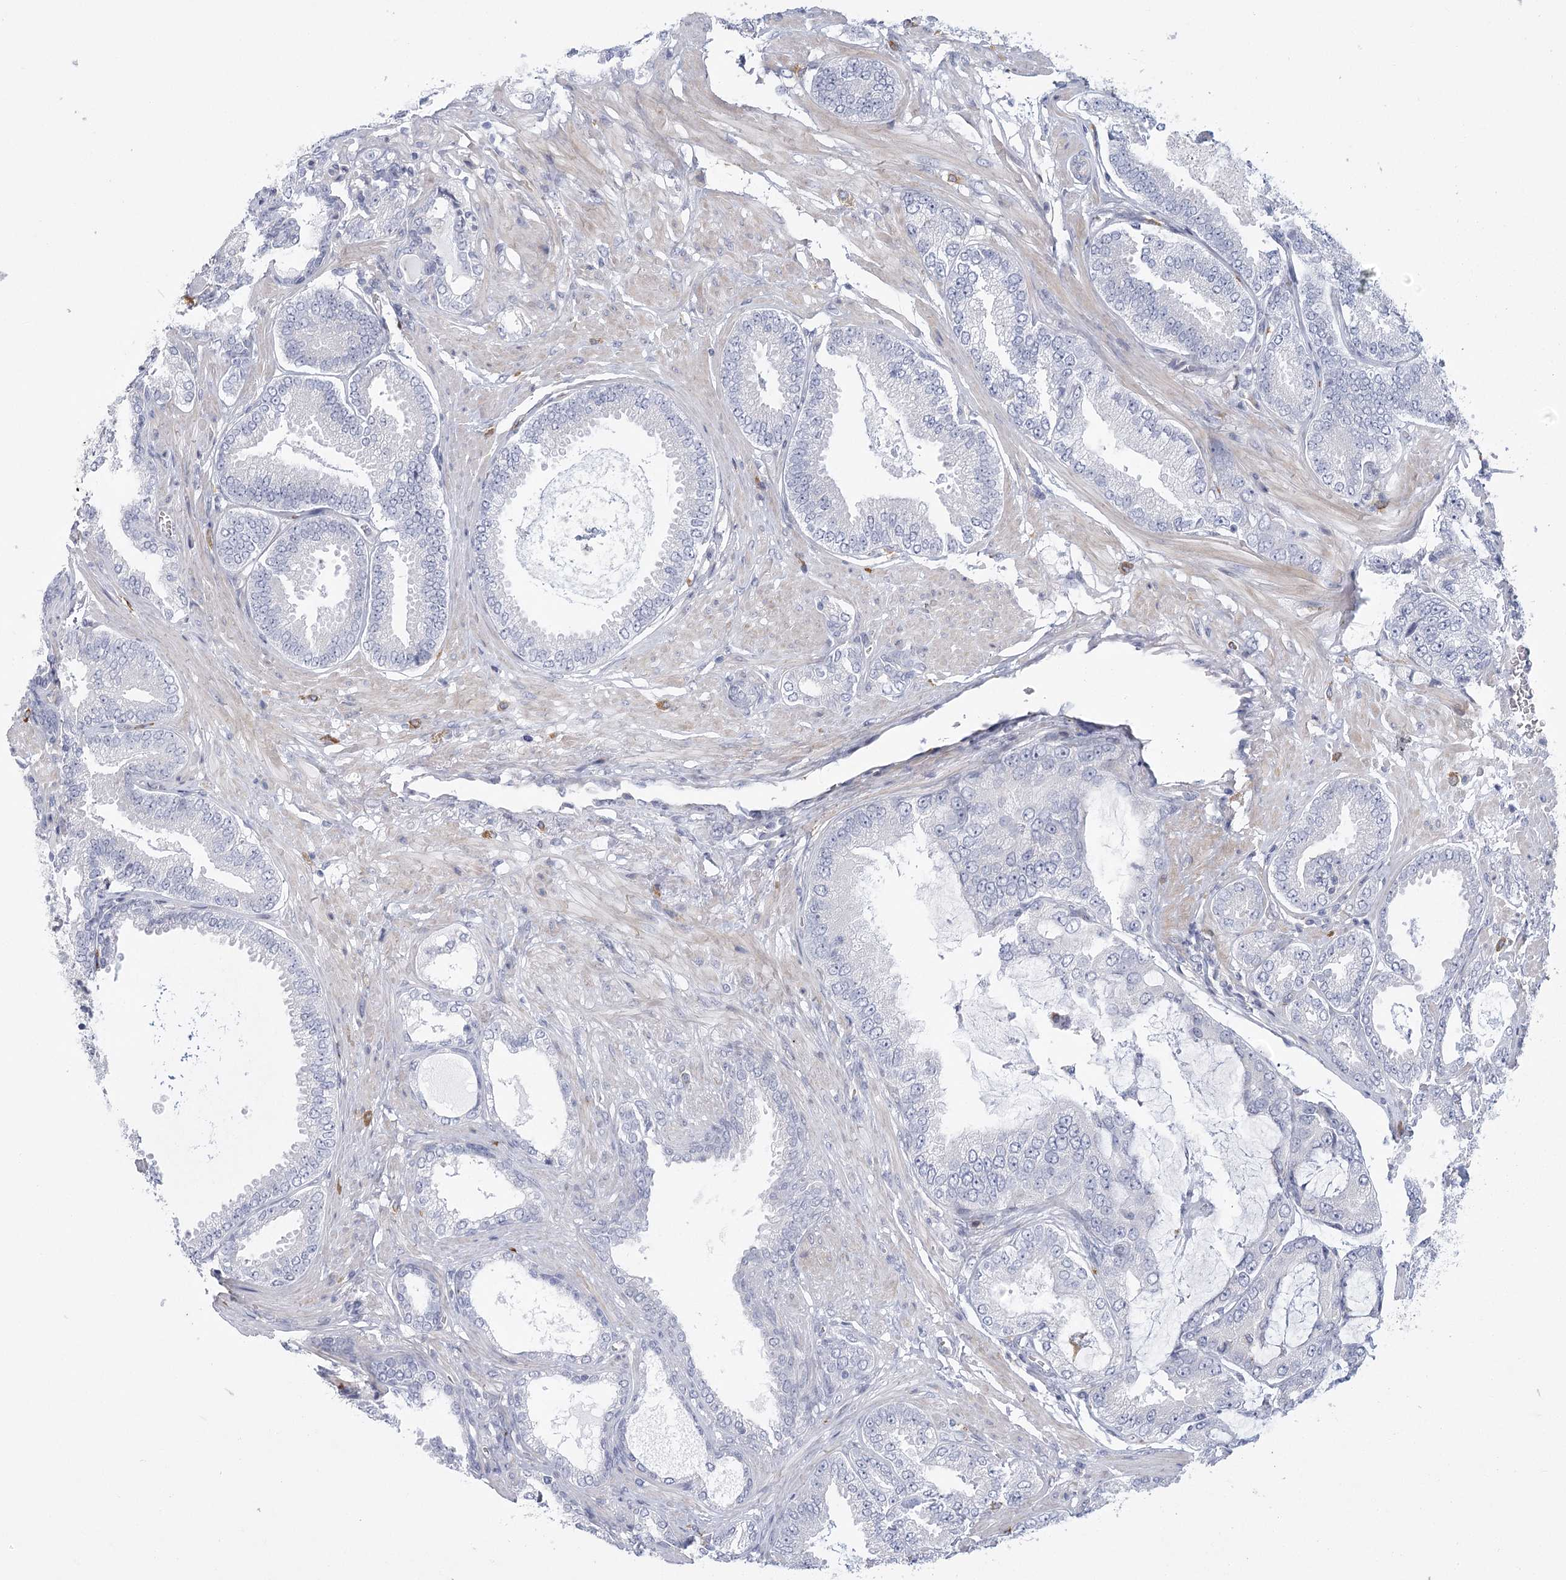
{"staining": {"intensity": "negative", "quantity": "none", "location": "none"}, "tissue": "prostate cancer", "cell_type": "Tumor cells", "image_type": "cancer", "snomed": [{"axis": "morphology", "description": "Adenocarcinoma, Low grade"}, {"axis": "topography", "description": "Prostate"}], "caption": "Immunohistochemistry (IHC) photomicrograph of neoplastic tissue: prostate cancer stained with DAB (3,3'-diaminobenzidine) reveals no significant protein expression in tumor cells.", "gene": "FAM76B", "patient": {"sex": "male", "age": 71}}